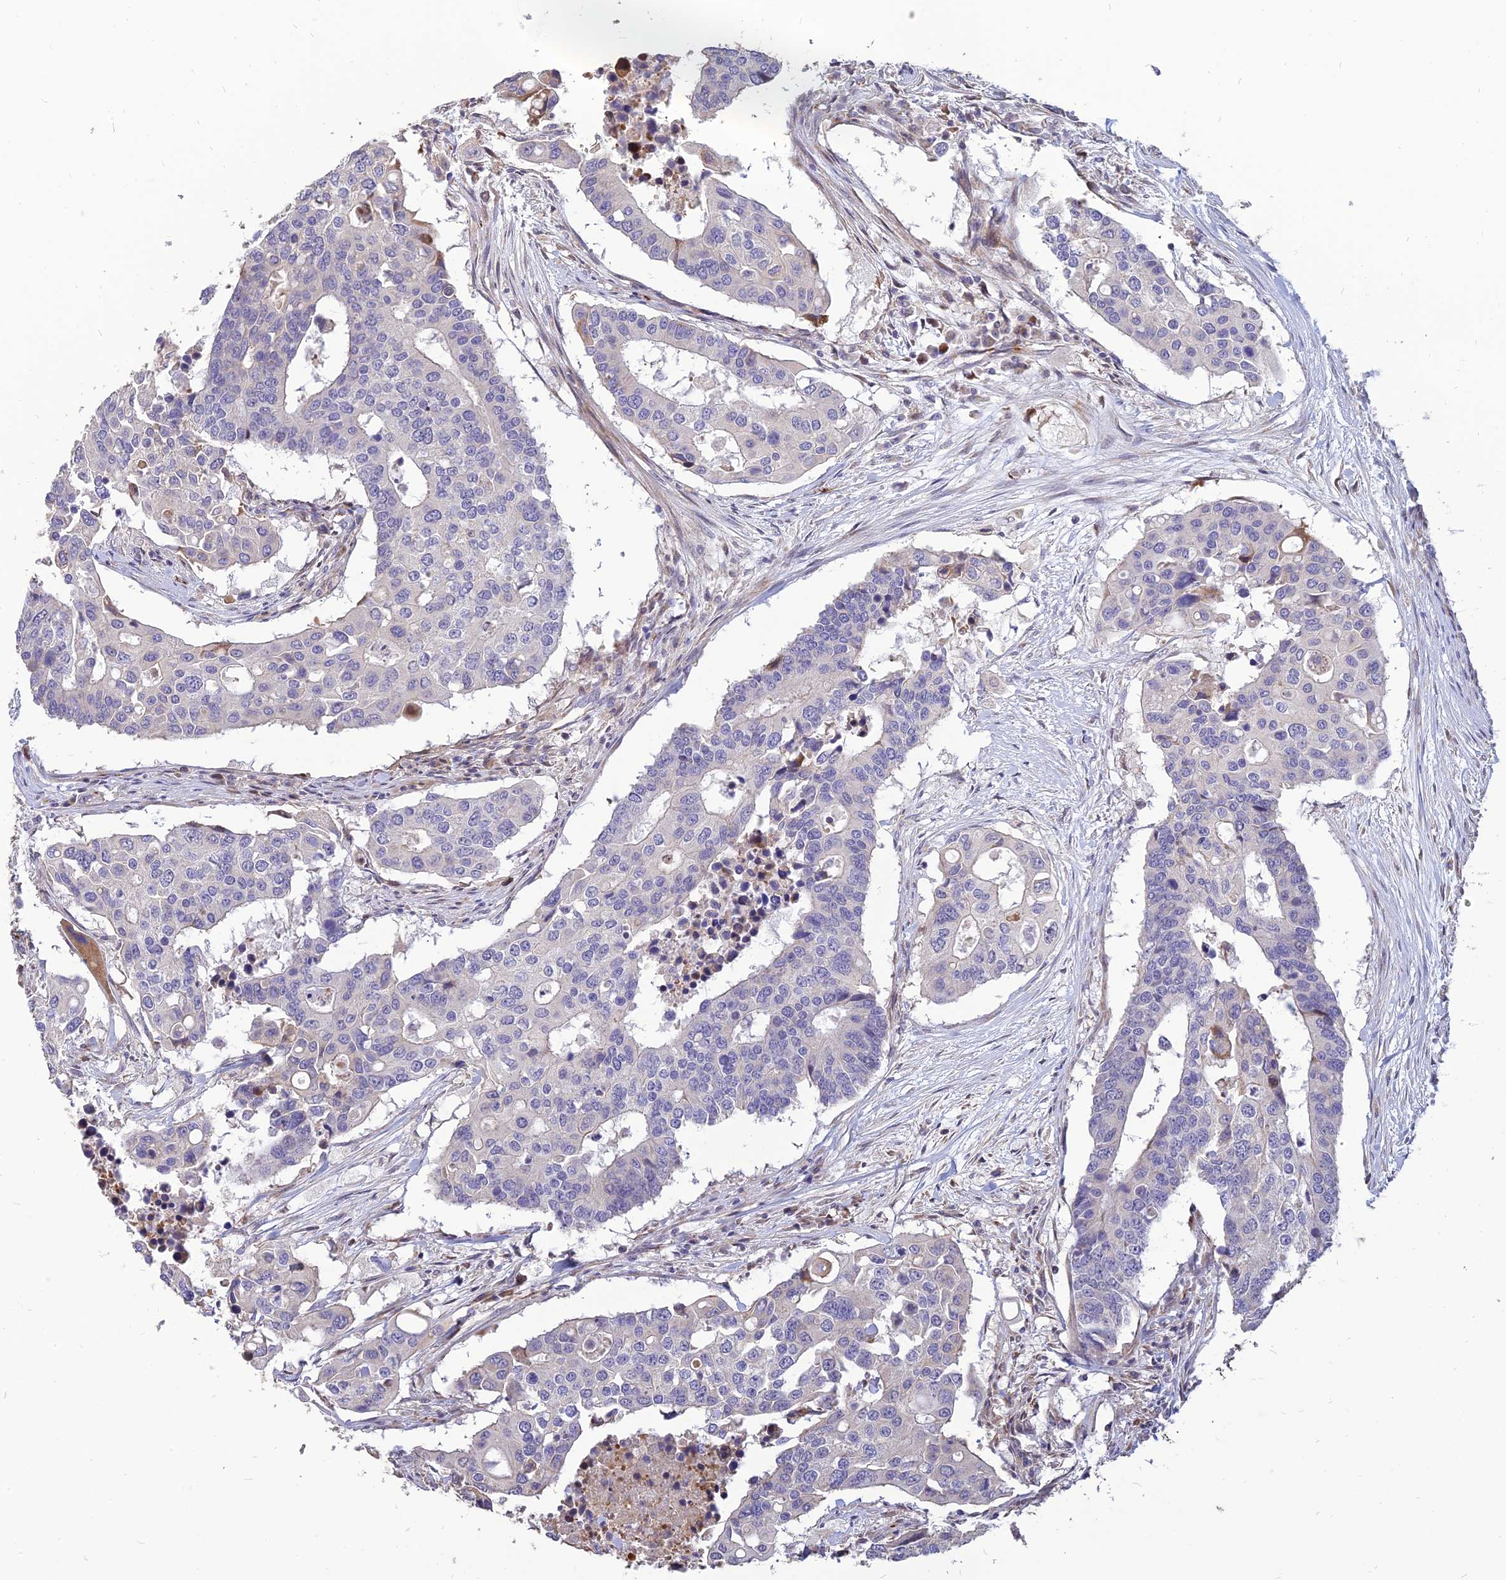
{"staining": {"intensity": "negative", "quantity": "none", "location": "none"}, "tissue": "colorectal cancer", "cell_type": "Tumor cells", "image_type": "cancer", "snomed": [{"axis": "morphology", "description": "Adenocarcinoma, NOS"}, {"axis": "topography", "description": "Colon"}], "caption": "Immunohistochemistry of colorectal adenocarcinoma demonstrates no positivity in tumor cells.", "gene": "ST3GAL6", "patient": {"sex": "male", "age": 77}}